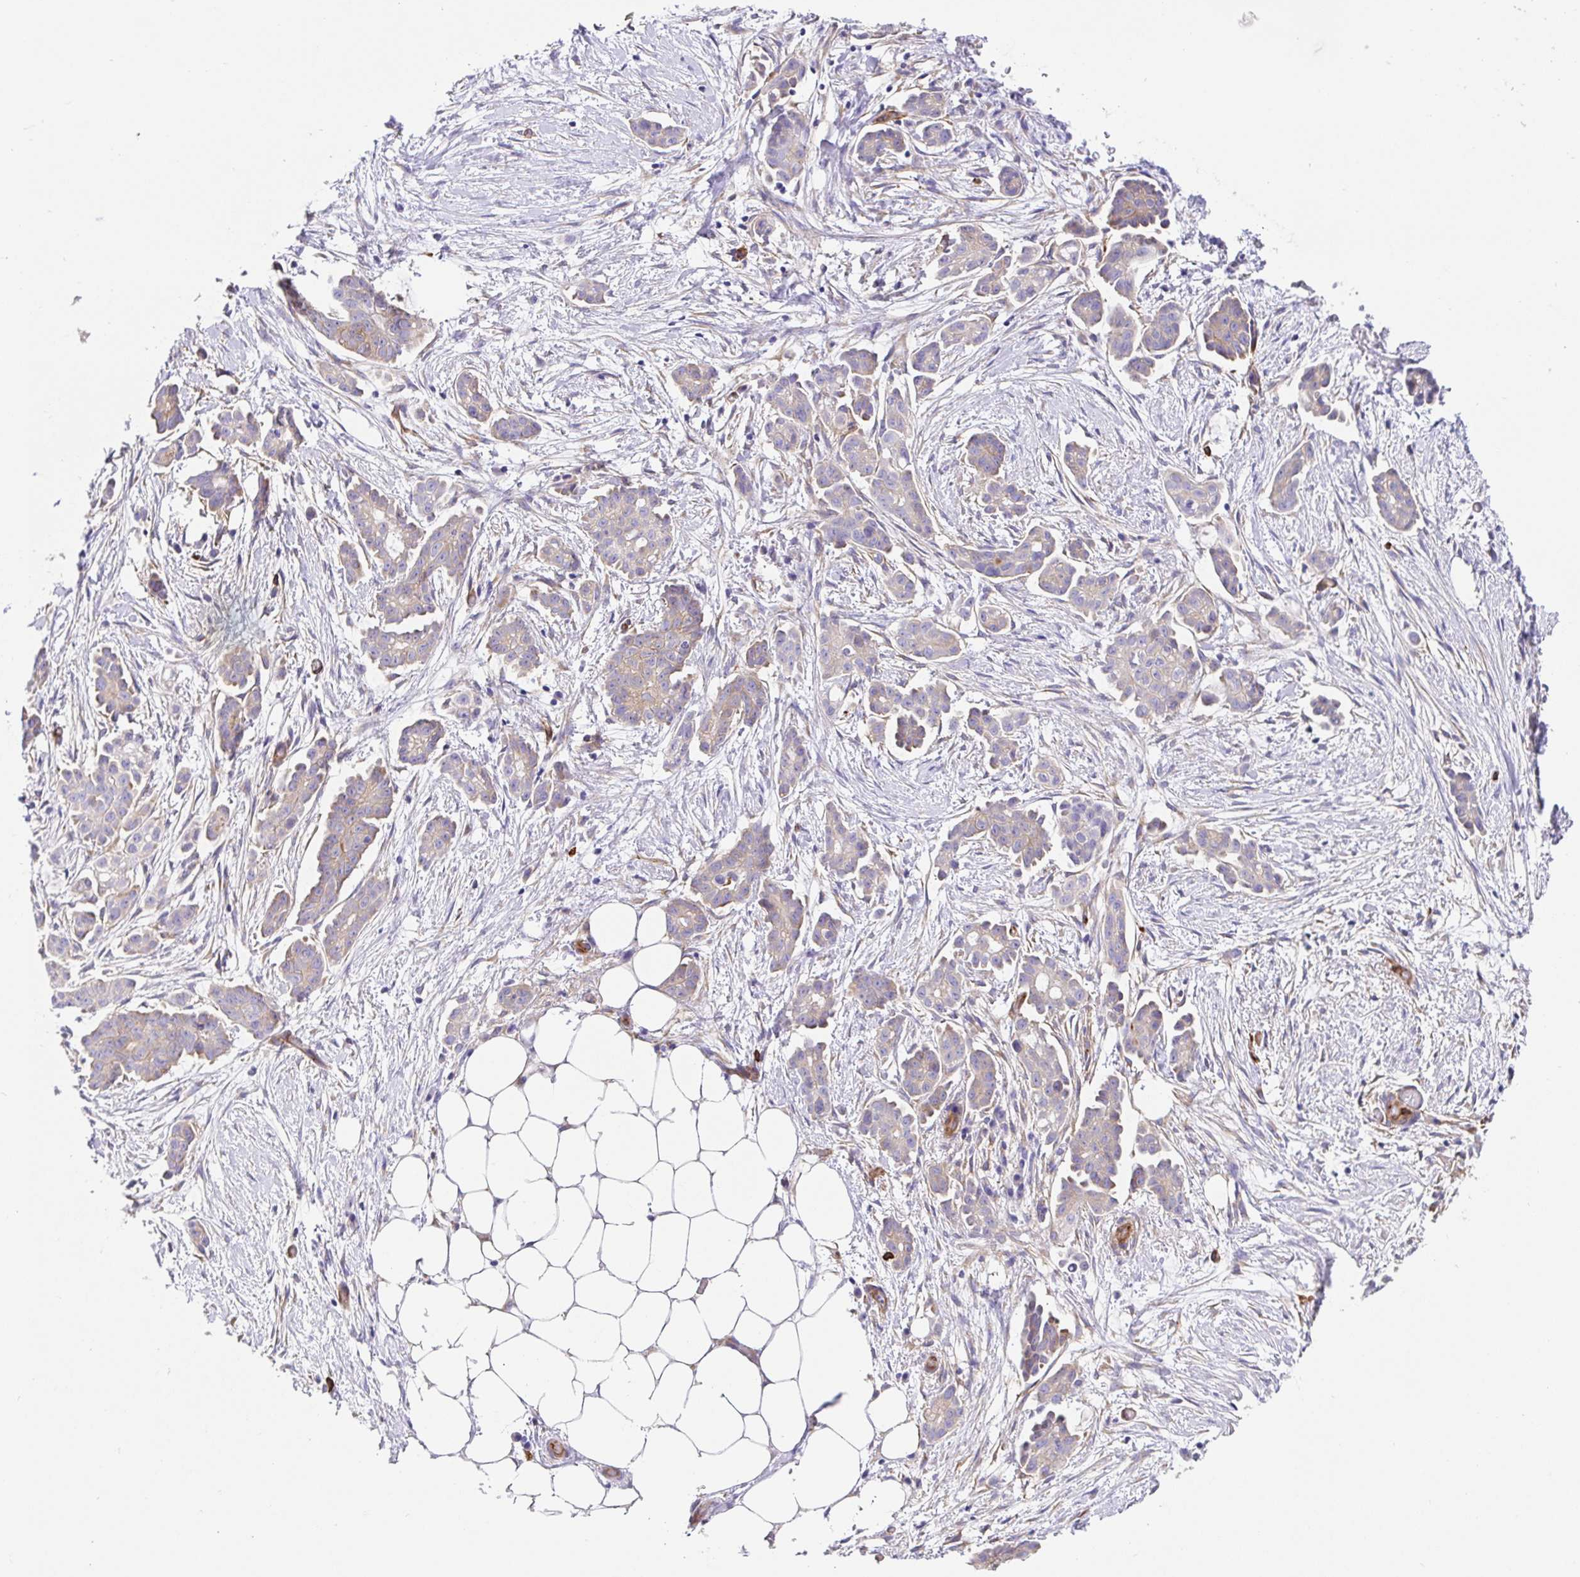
{"staining": {"intensity": "weak", "quantity": "25%-75%", "location": "cytoplasmic/membranous"}, "tissue": "ovarian cancer", "cell_type": "Tumor cells", "image_type": "cancer", "snomed": [{"axis": "morphology", "description": "Cystadenocarcinoma, serous, NOS"}, {"axis": "topography", "description": "Ovary"}], "caption": "Weak cytoplasmic/membranous protein expression is appreciated in about 25%-75% of tumor cells in ovarian cancer (serous cystadenocarcinoma). (Stains: DAB in brown, nuclei in blue, Microscopy: brightfield microscopy at high magnification).", "gene": "DOCK1", "patient": {"sex": "female", "age": 50}}